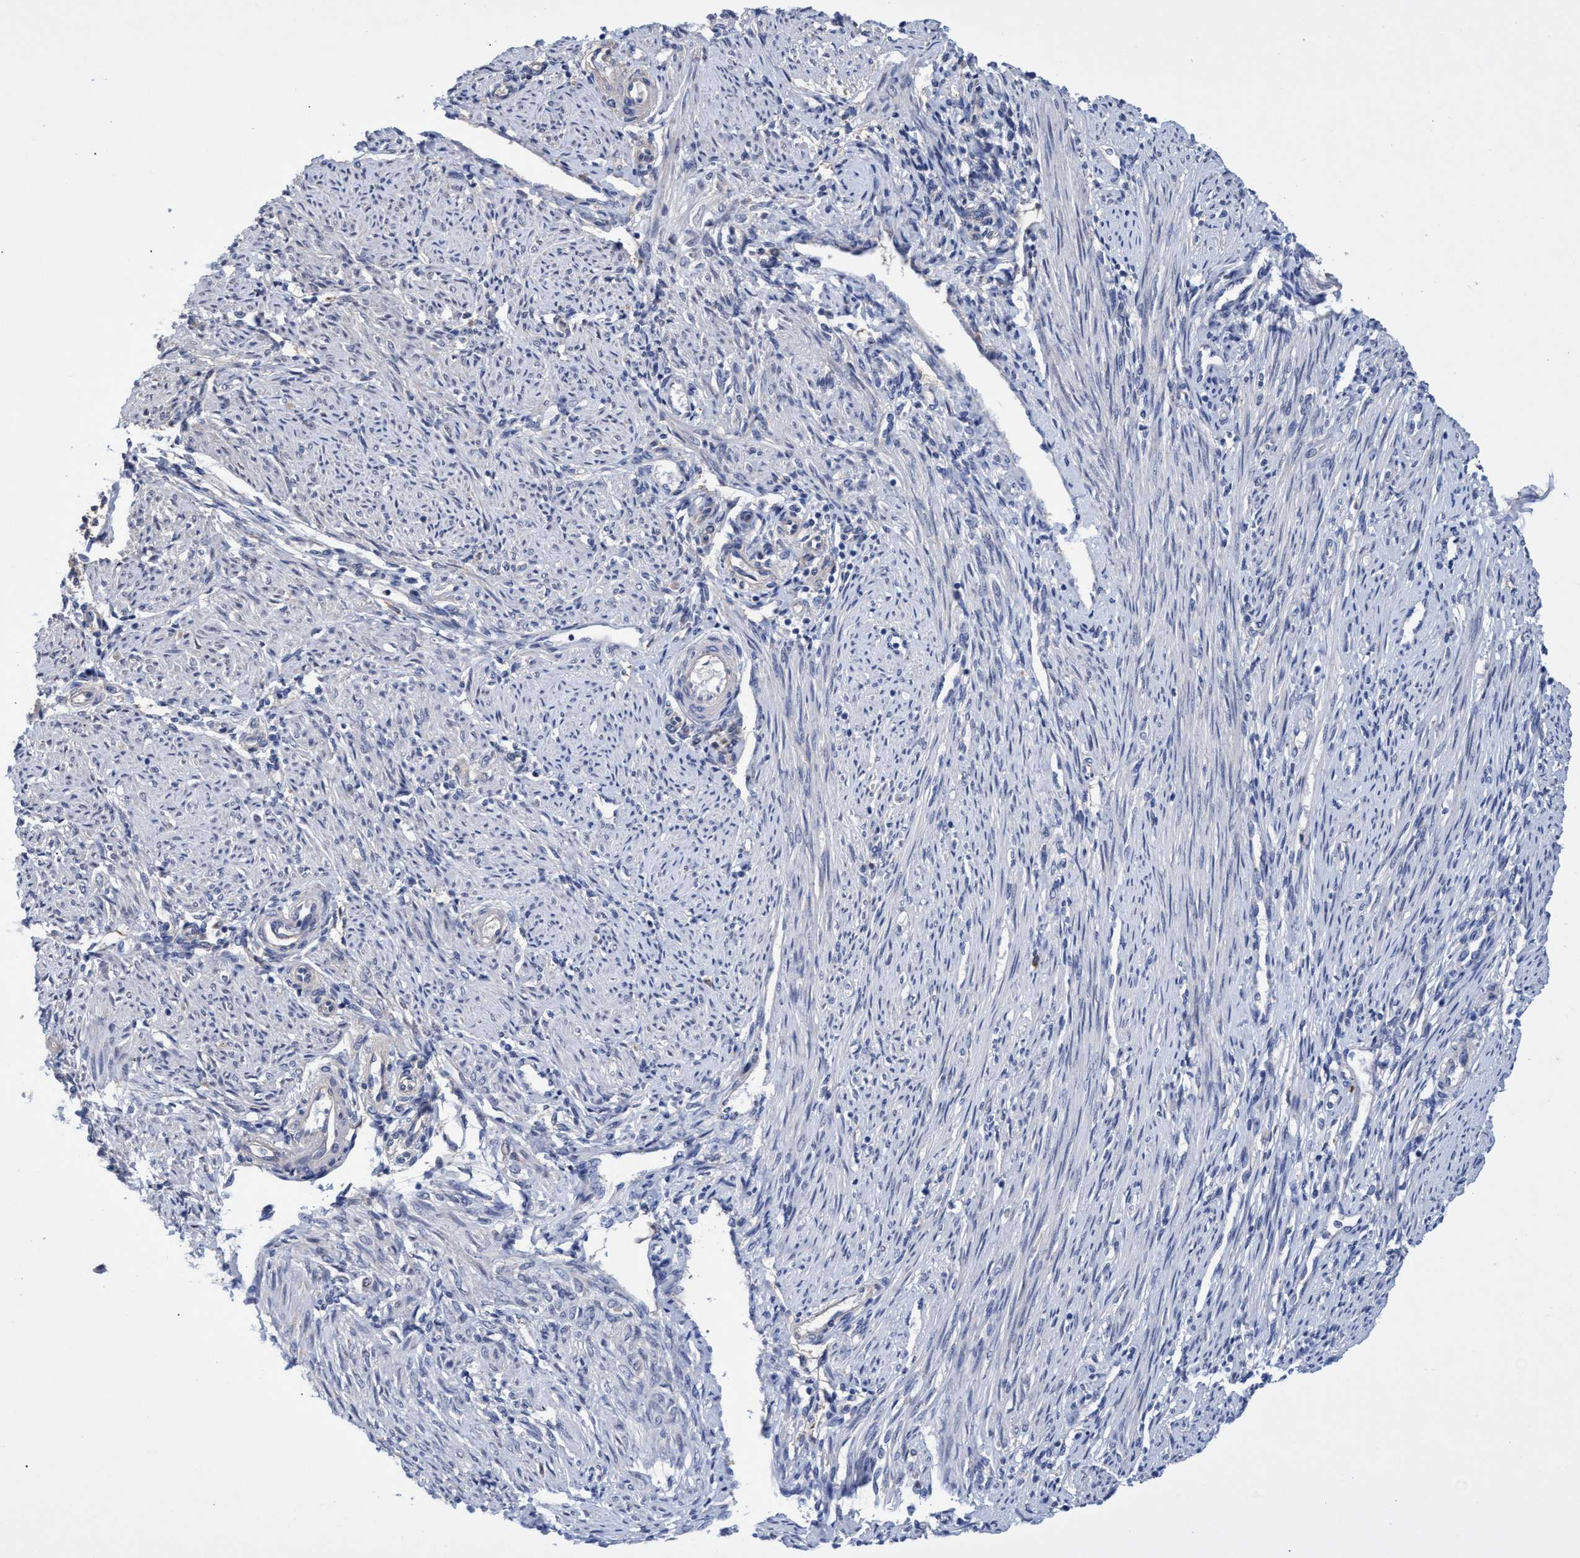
{"staining": {"intensity": "negative", "quantity": "none", "location": "none"}, "tissue": "endometrium", "cell_type": "Cells in endometrial stroma", "image_type": "normal", "snomed": [{"axis": "morphology", "description": "Normal tissue, NOS"}, {"axis": "topography", "description": "Endometrium"}], "caption": "This is an immunohistochemistry (IHC) photomicrograph of unremarkable human endometrium. There is no staining in cells in endometrial stroma.", "gene": "SVEP1", "patient": {"sex": "female", "age": 42}}